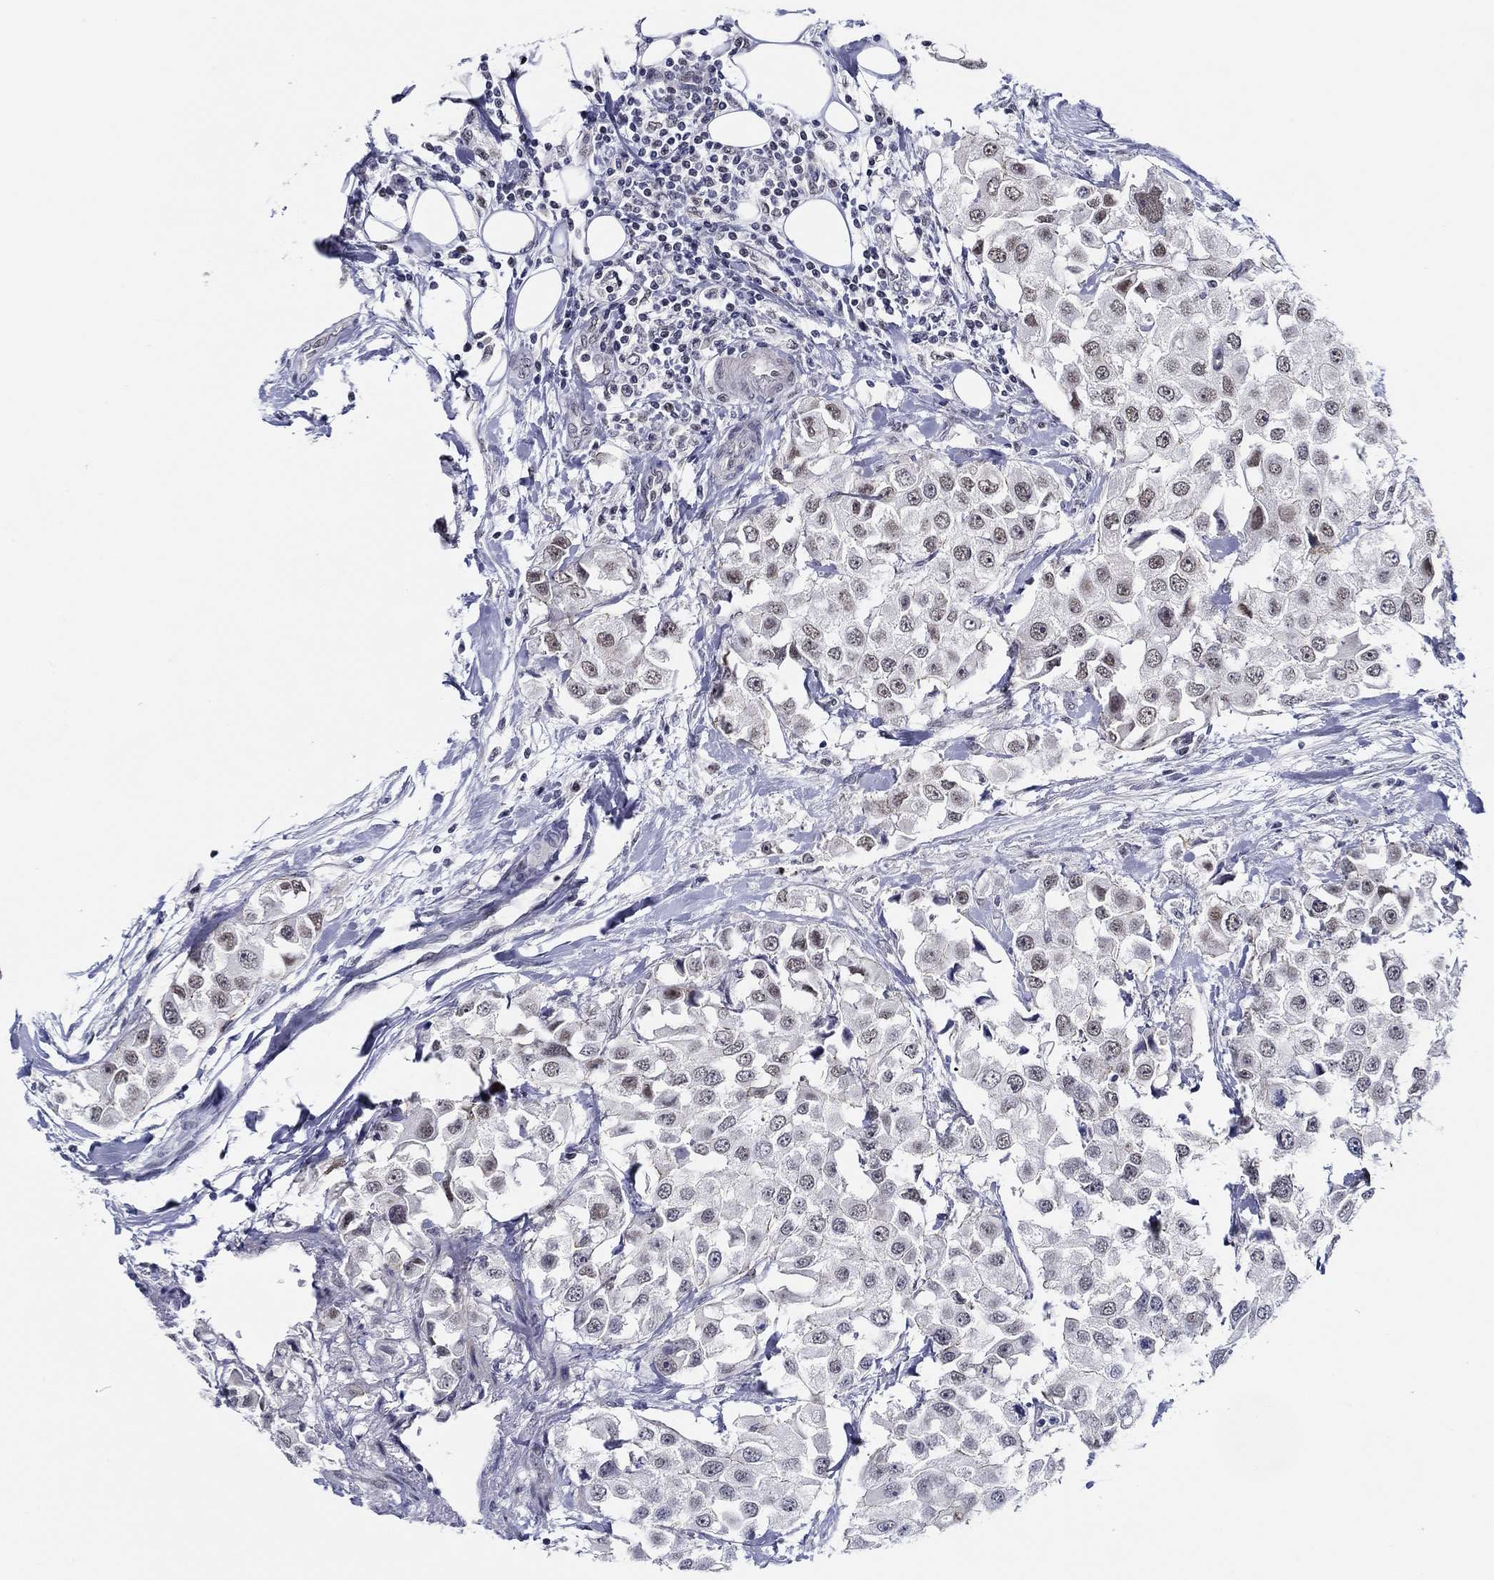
{"staining": {"intensity": "weak", "quantity": "25%-75%", "location": "nuclear"}, "tissue": "urothelial cancer", "cell_type": "Tumor cells", "image_type": "cancer", "snomed": [{"axis": "morphology", "description": "Urothelial carcinoma, High grade"}, {"axis": "topography", "description": "Urinary bladder"}], "caption": "Tumor cells display low levels of weak nuclear positivity in approximately 25%-75% of cells in urothelial cancer.", "gene": "SLC34A1", "patient": {"sex": "female", "age": 64}}